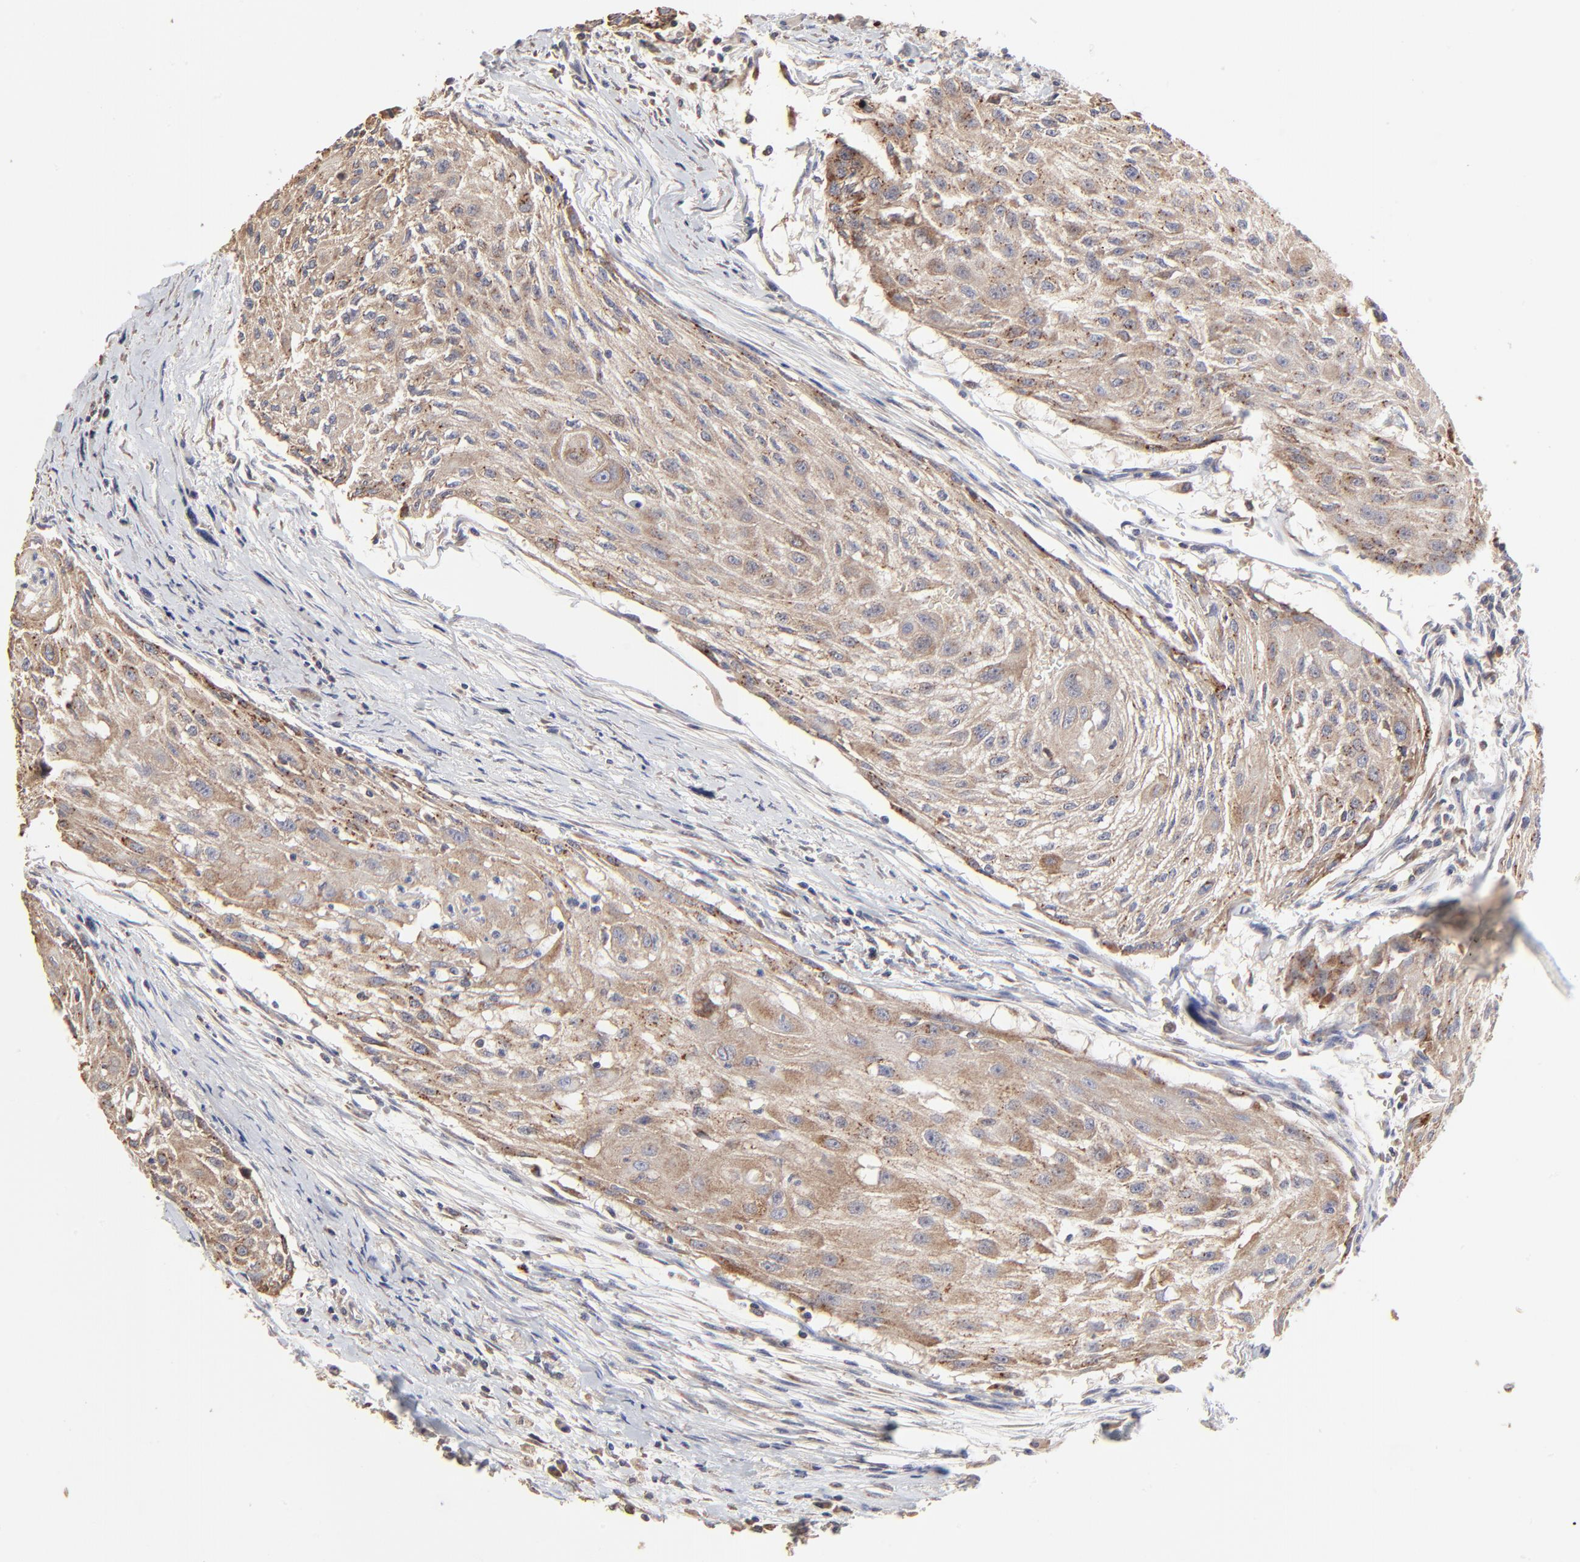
{"staining": {"intensity": "moderate", "quantity": ">75%", "location": "cytoplasmic/membranous"}, "tissue": "head and neck cancer", "cell_type": "Tumor cells", "image_type": "cancer", "snomed": [{"axis": "morphology", "description": "Squamous cell carcinoma, NOS"}, {"axis": "topography", "description": "Head-Neck"}], "caption": "A high-resolution image shows immunohistochemistry staining of head and neck cancer (squamous cell carcinoma), which demonstrates moderate cytoplasmic/membranous expression in about >75% of tumor cells. (DAB (3,3'-diaminobenzidine) IHC with brightfield microscopy, high magnification).", "gene": "ELP2", "patient": {"sex": "male", "age": 64}}